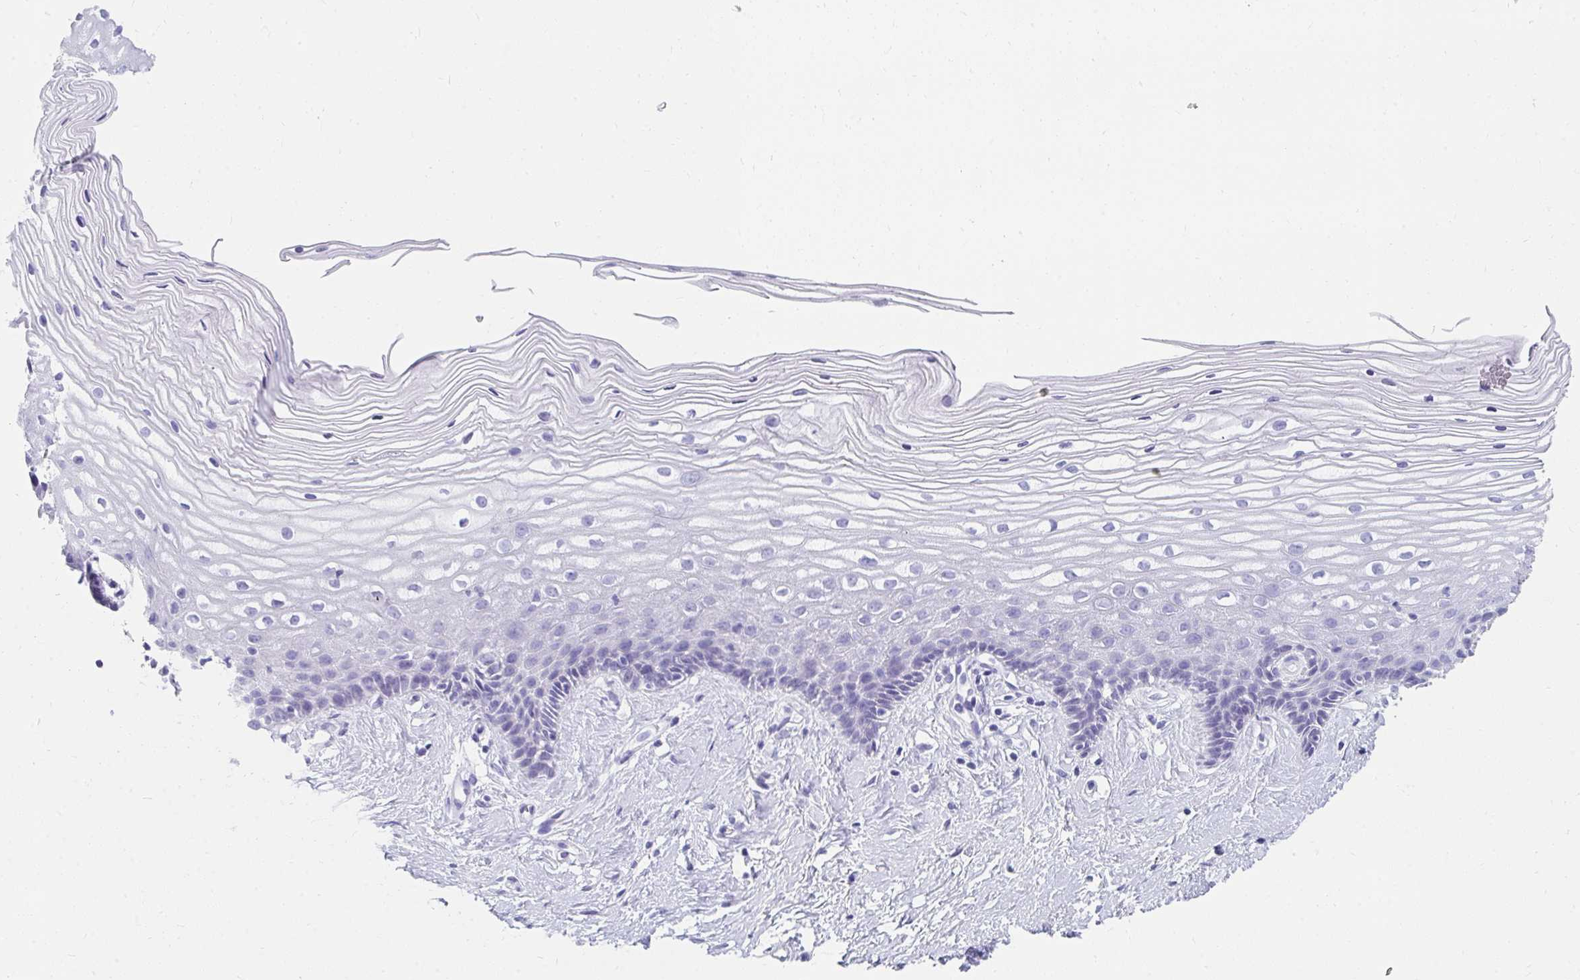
{"staining": {"intensity": "negative", "quantity": "none", "location": "none"}, "tissue": "cervix", "cell_type": "Glandular cells", "image_type": "normal", "snomed": [{"axis": "morphology", "description": "Normal tissue, NOS"}, {"axis": "topography", "description": "Cervix"}], "caption": "DAB (3,3'-diaminobenzidine) immunohistochemical staining of unremarkable human cervix demonstrates no significant expression in glandular cells. Nuclei are stained in blue.", "gene": "HGD", "patient": {"sex": "female", "age": 40}}